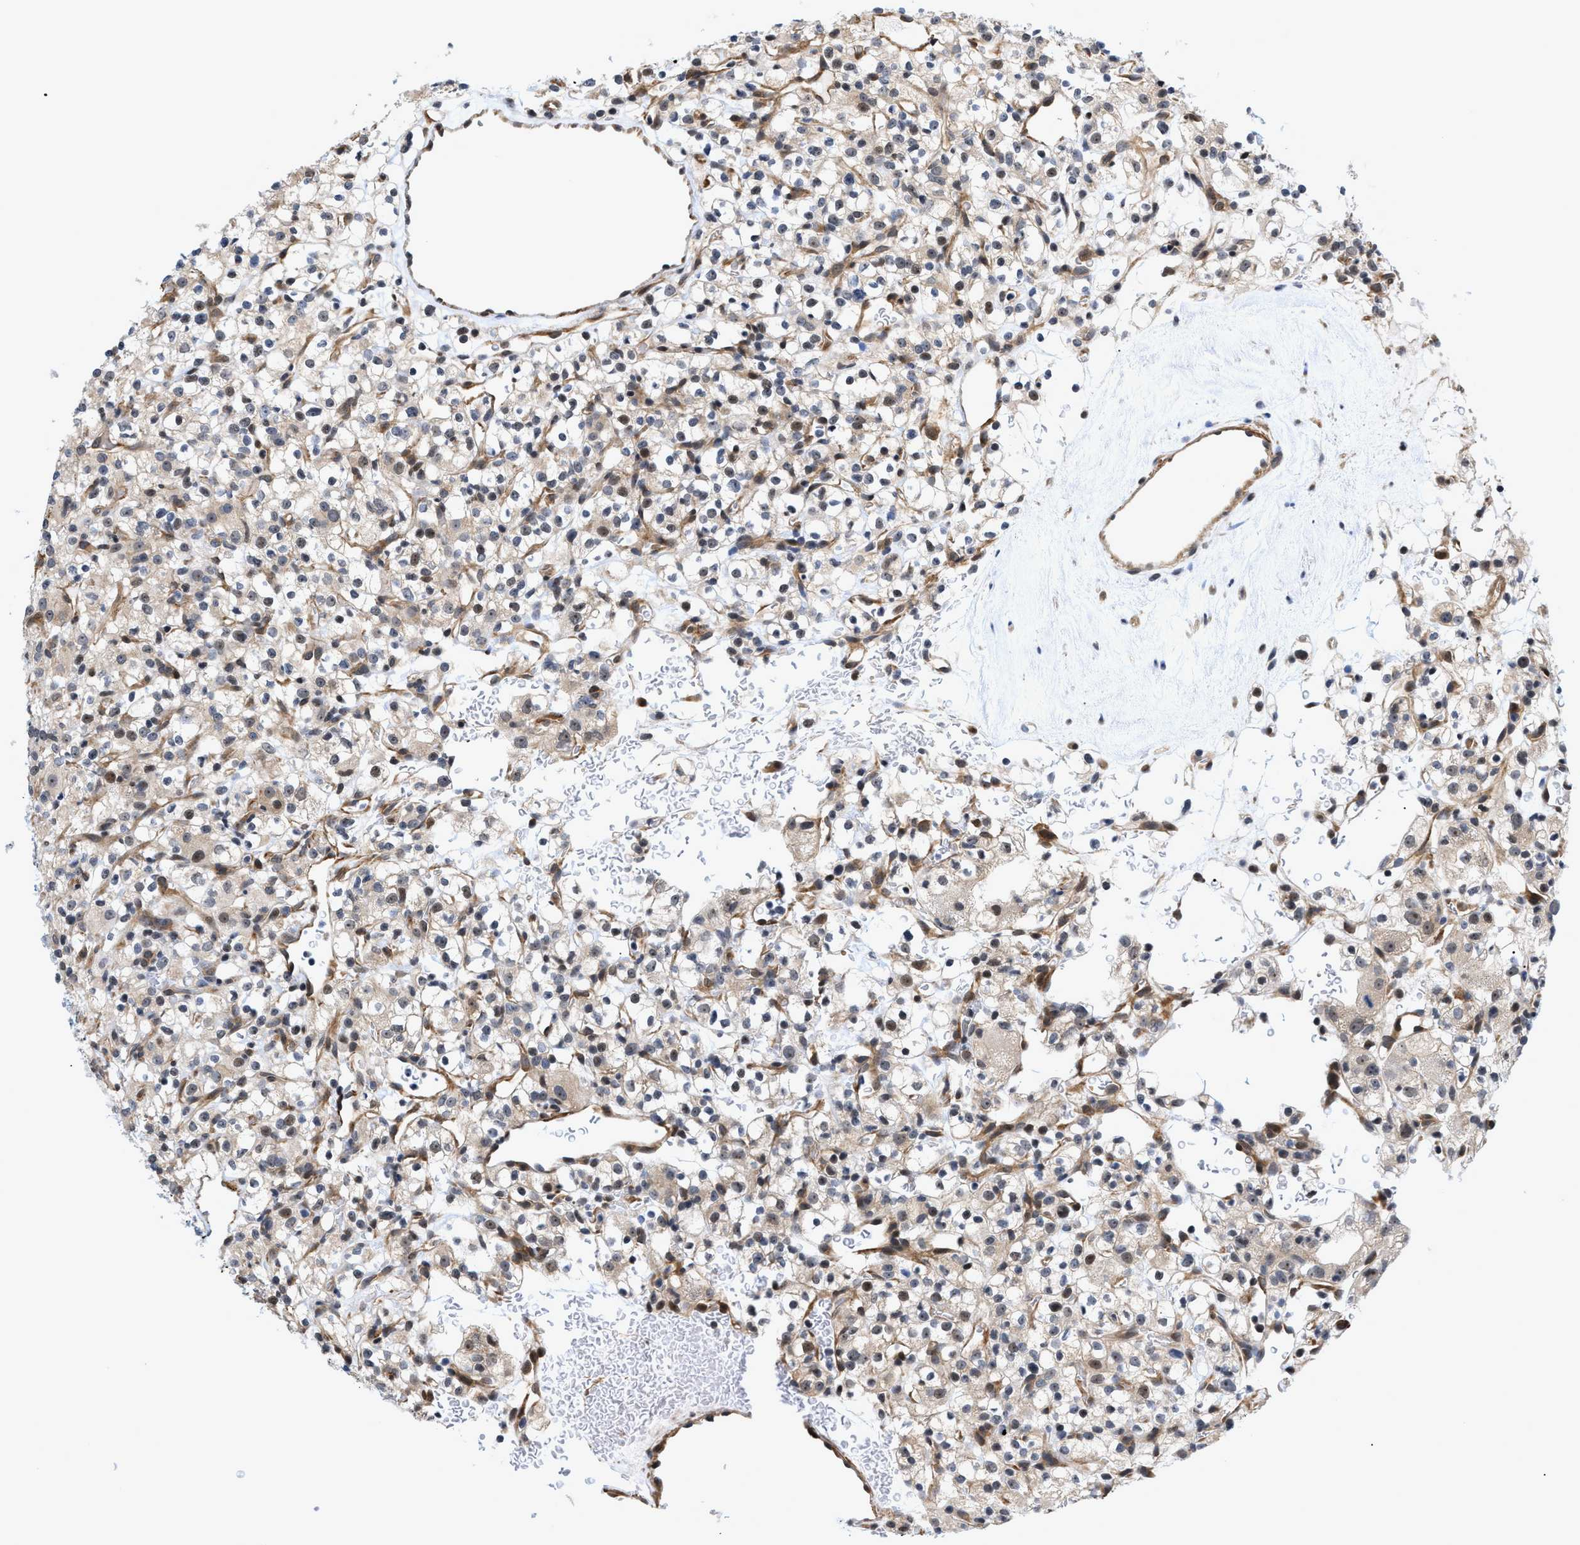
{"staining": {"intensity": "weak", "quantity": "<25%", "location": "cytoplasmic/membranous,nuclear"}, "tissue": "renal cancer", "cell_type": "Tumor cells", "image_type": "cancer", "snomed": [{"axis": "morphology", "description": "Normal tissue, NOS"}, {"axis": "morphology", "description": "Adenocarcinoma, NOS"}, {"axis": "topography", "description": "Kidney"}], "caption": "Immunohistochemical staining of renal cancer demonstrates no significant expression in tumor cells. (DAB IHC, high magnification).", "gene": "GPRASP2", "patient": {"sex": "female", "age": 72}}